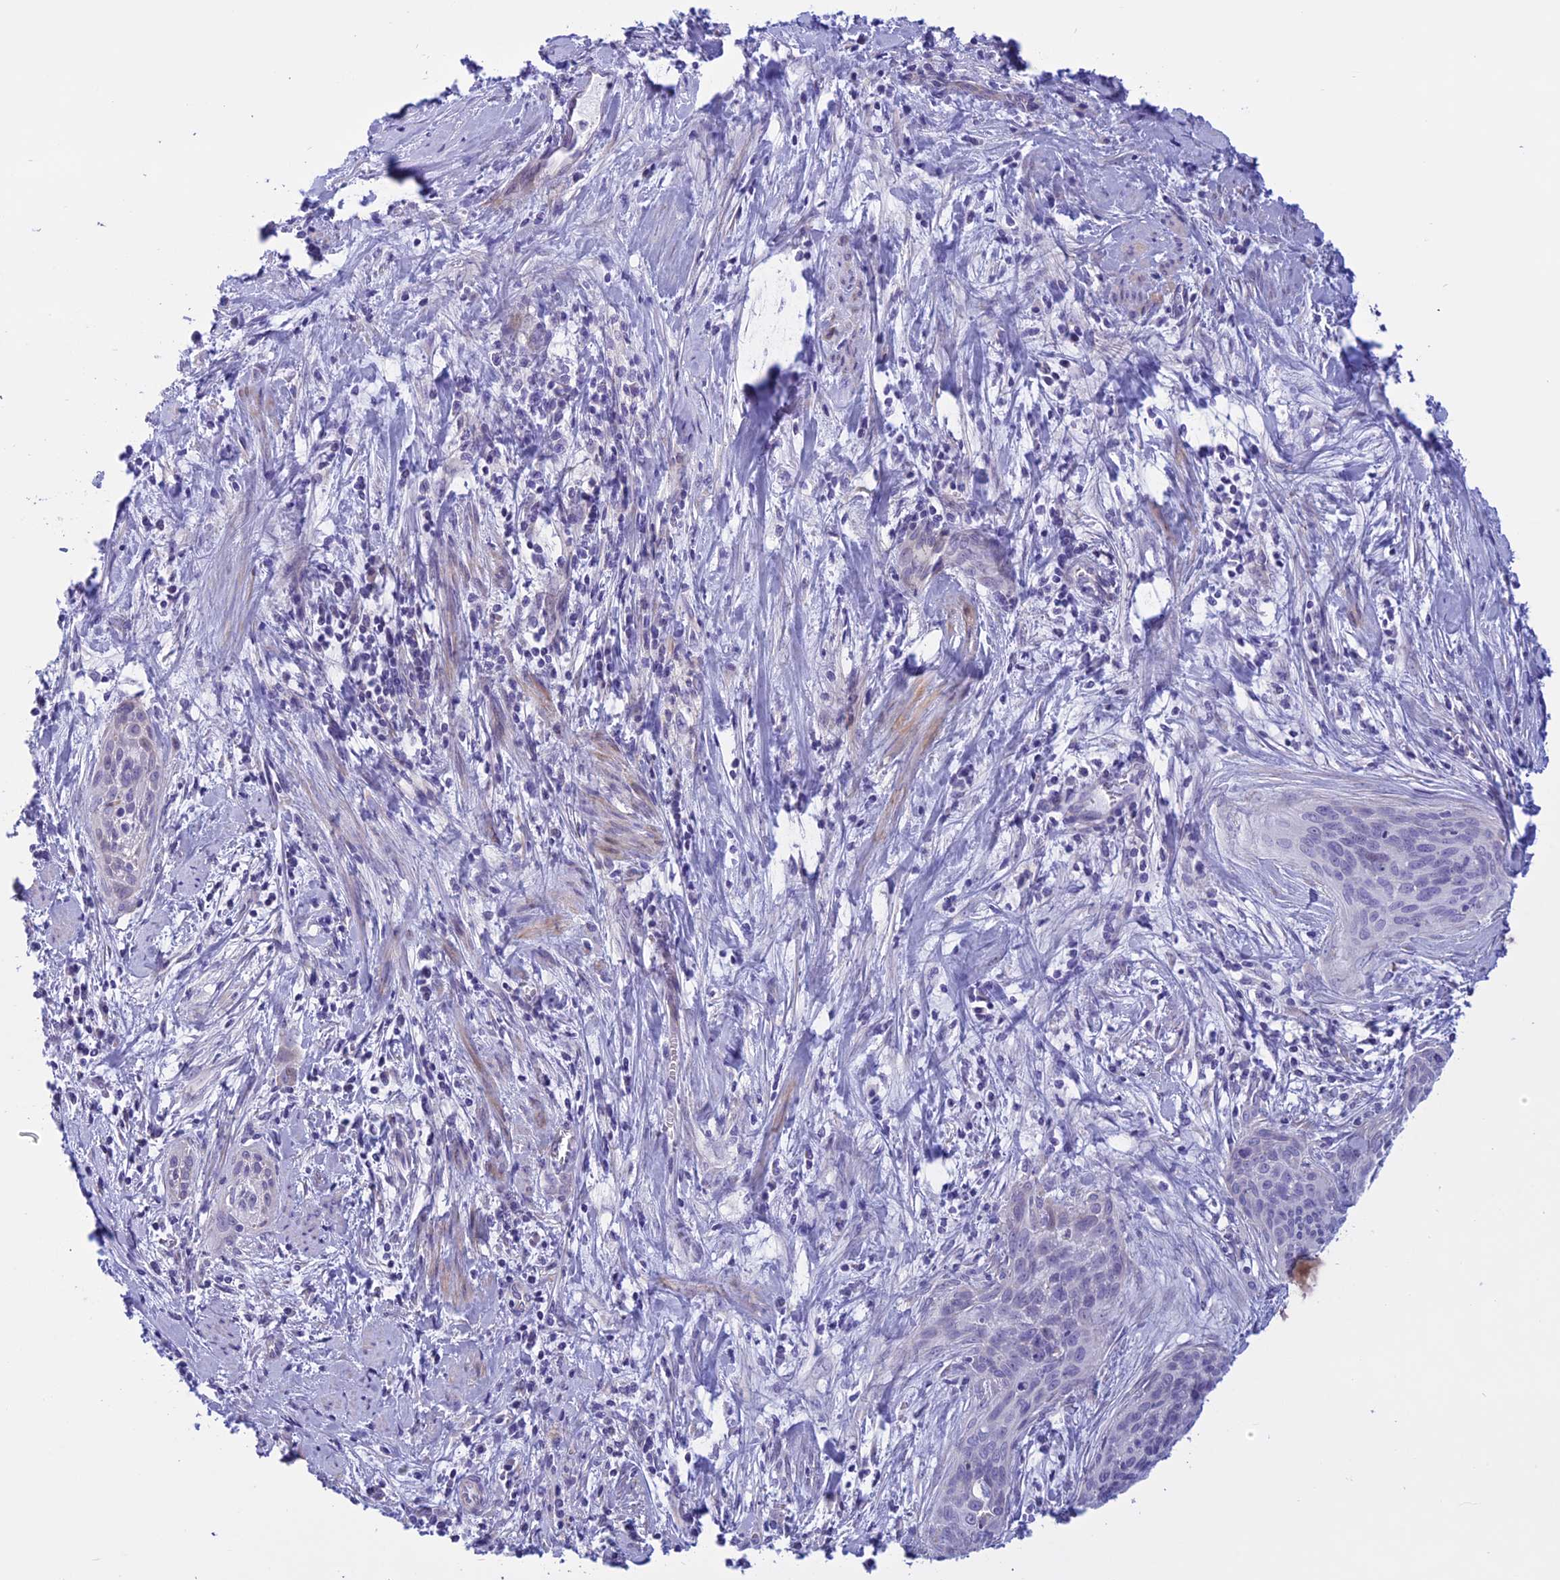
{"staining": {"intensity": "negative", "quantity": "none", "location": "none"}, "tissue": "cervical cancer", "cell_type": "Tumor cells", "image_type": "cancer", "snomed": [{"axis": "morphology", "description": "Squamous cell carcinoma, NOS"}, {"axis": "topography", "description": "Cervix"}], "caption": "There is no significant staining in tumor cells of cervical cancer. (DAB immunohistochemistry, high magnification).", "gene": "SPHKAP", "patient": {"sex": "female", "age": 55}}